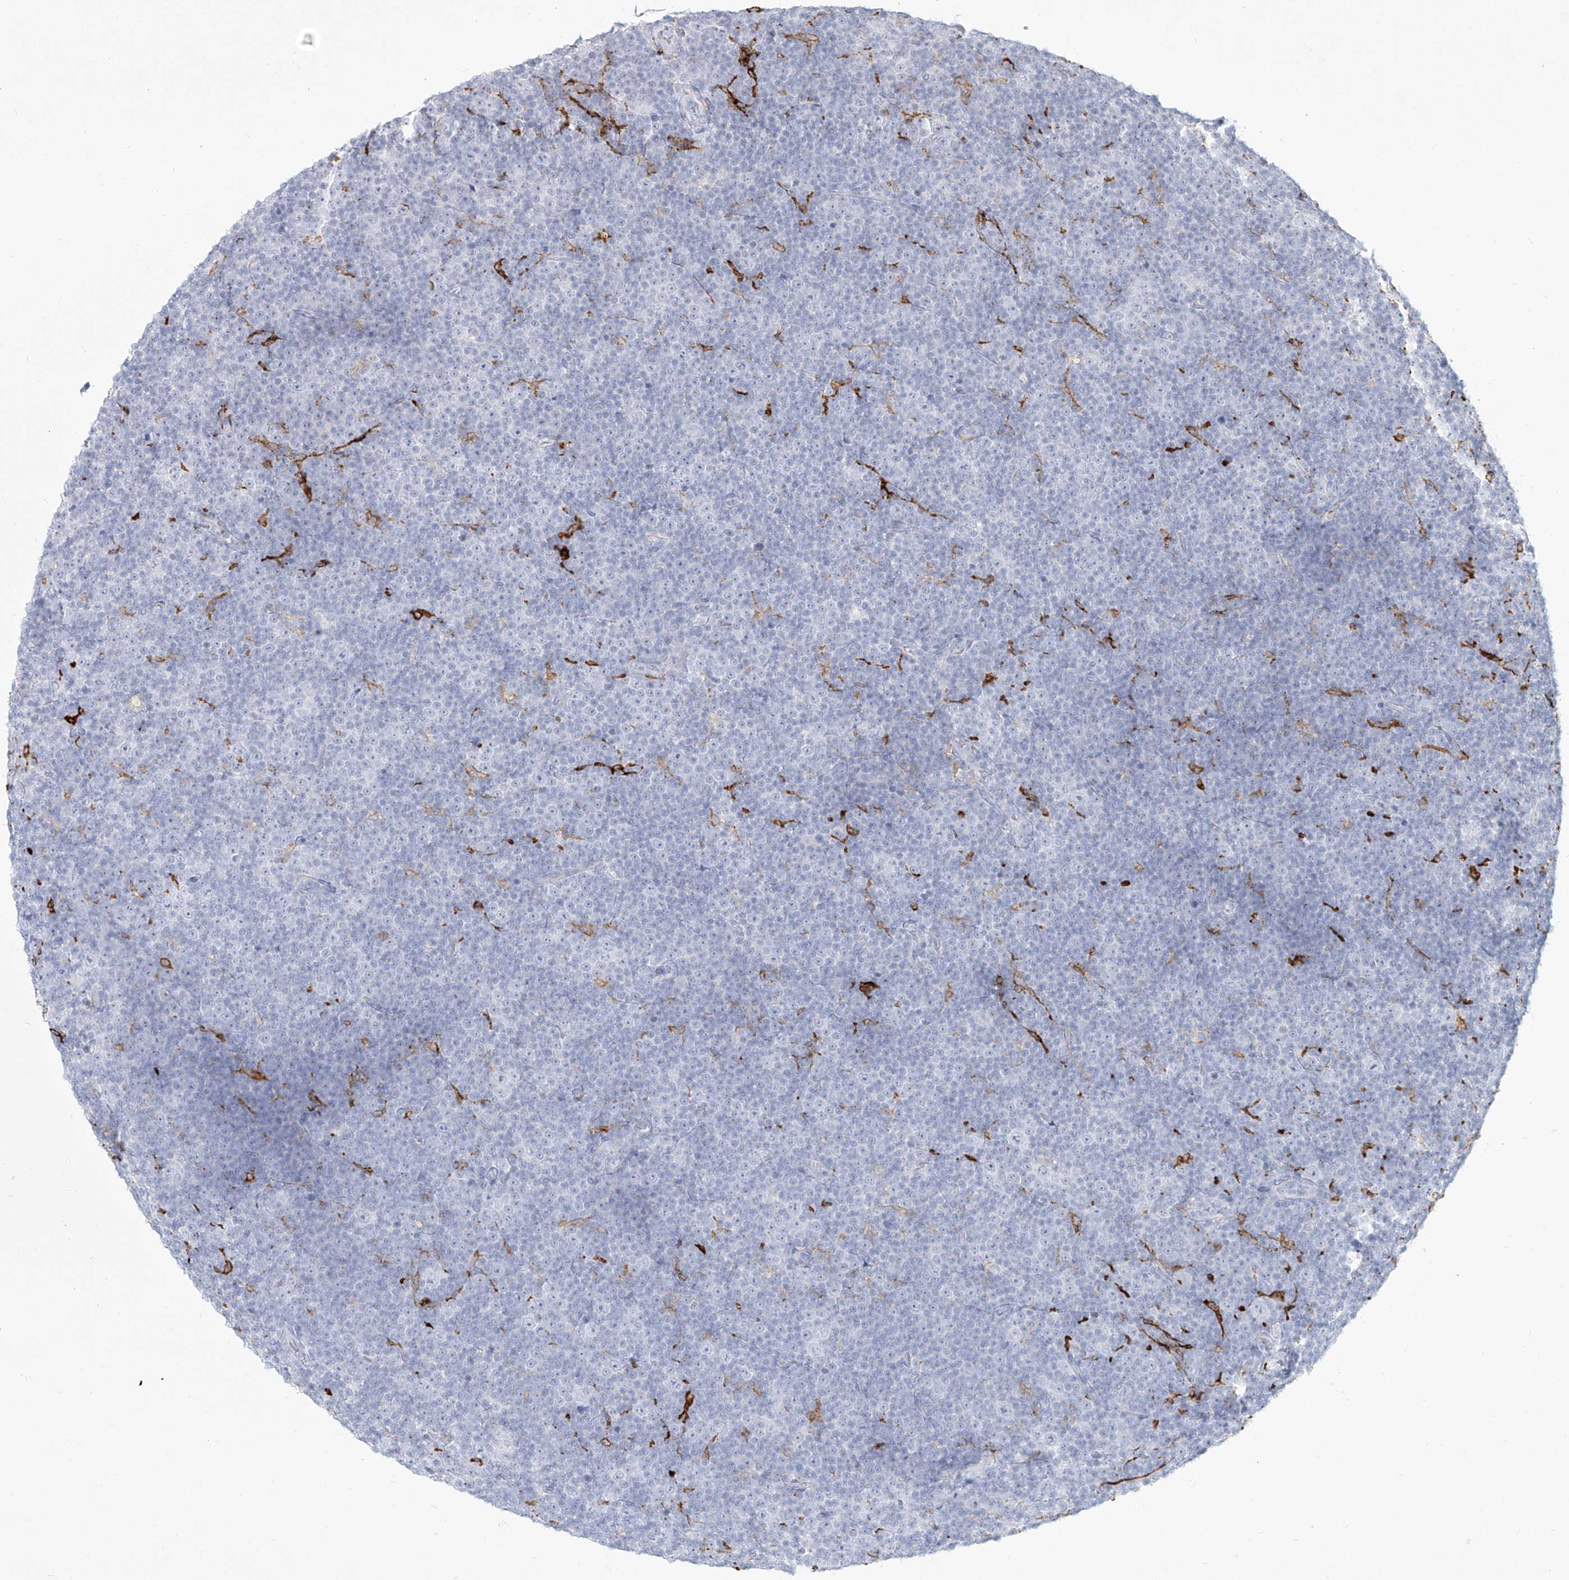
{"staining": {"intensity": "negative", "quantity": "none", "location": "none"}, "tissue": "lymphoma", "cell_type": "Tumor cells", "image_type": "cancer", "snomed": [{"axis": "morphology", "description": "Malignant lymphoma, non-Hodgkin's type, Low grade"}, {"axis": "topography", "description": "Lymph node"}], "caption": "This is a histopathology image of immunohistochemistry (IHC) staining of lymphoma, which shows no expression in tumor cells.", "gene": "CD209", "patient": {"sex": "female", "age": 67}}